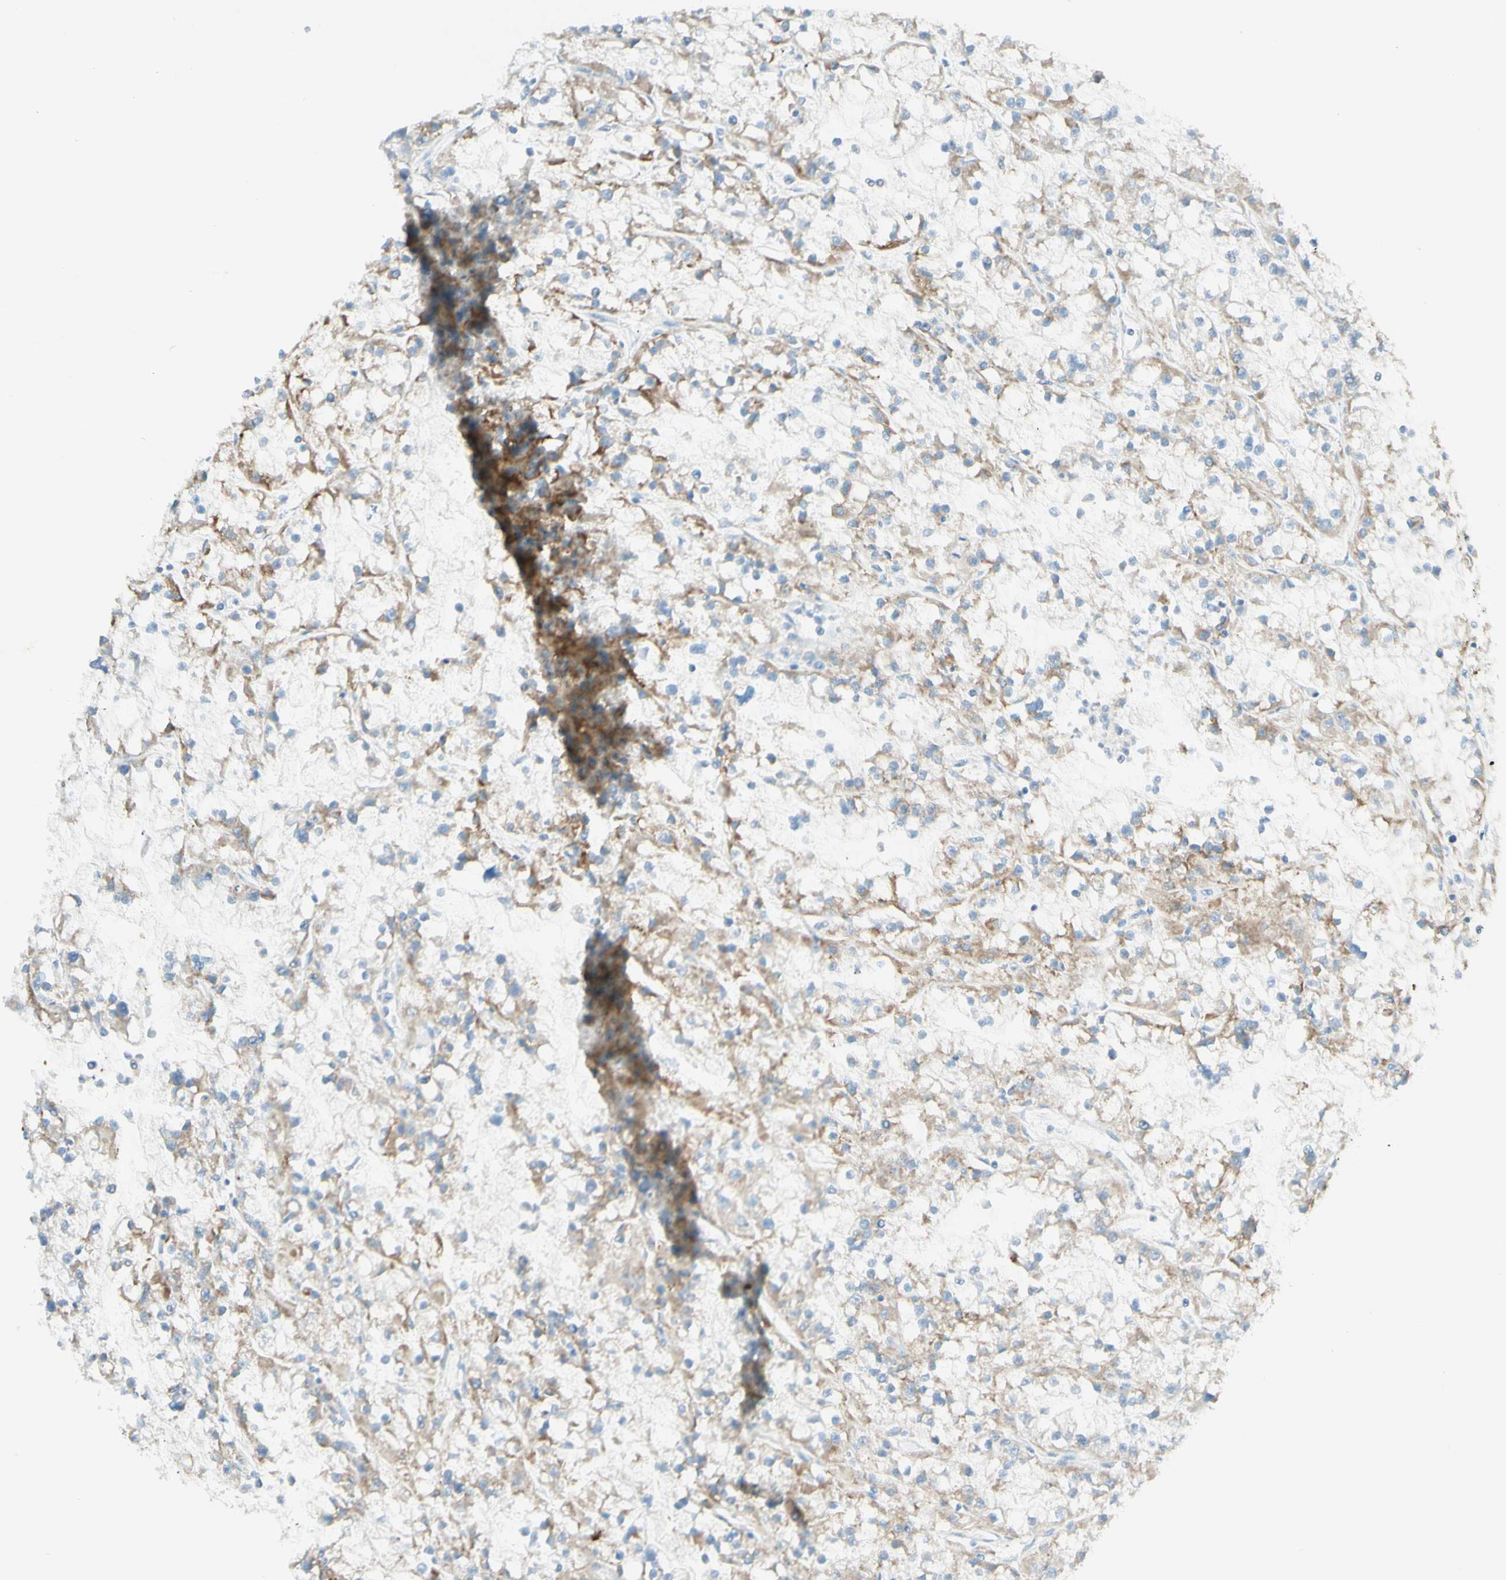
{"staining": {"intensity": "weak", "quantity": ">75%", "location": "cytoplasmic/membranous"}, "tissue": "renal cancer", "cell_type": "Tumor cells", "image_type": "cancer", "snomed": [{"axis": "morphology", "description": "Adenocarcinoma, NOS"}, {"axis": "topography", "description": "Kidney"}], "caption": "High-magnification brightfield microscopy of renal adenocarcinoma stained with DAB (brown) and counterstained with hematoxylin (blue). tumor cells exhibit weak cytoplasmic/membranous positivity is seen in approximately>75% of cells.", "gene": "ARMC10", "patient": {"sex": "female", "age": 52}}